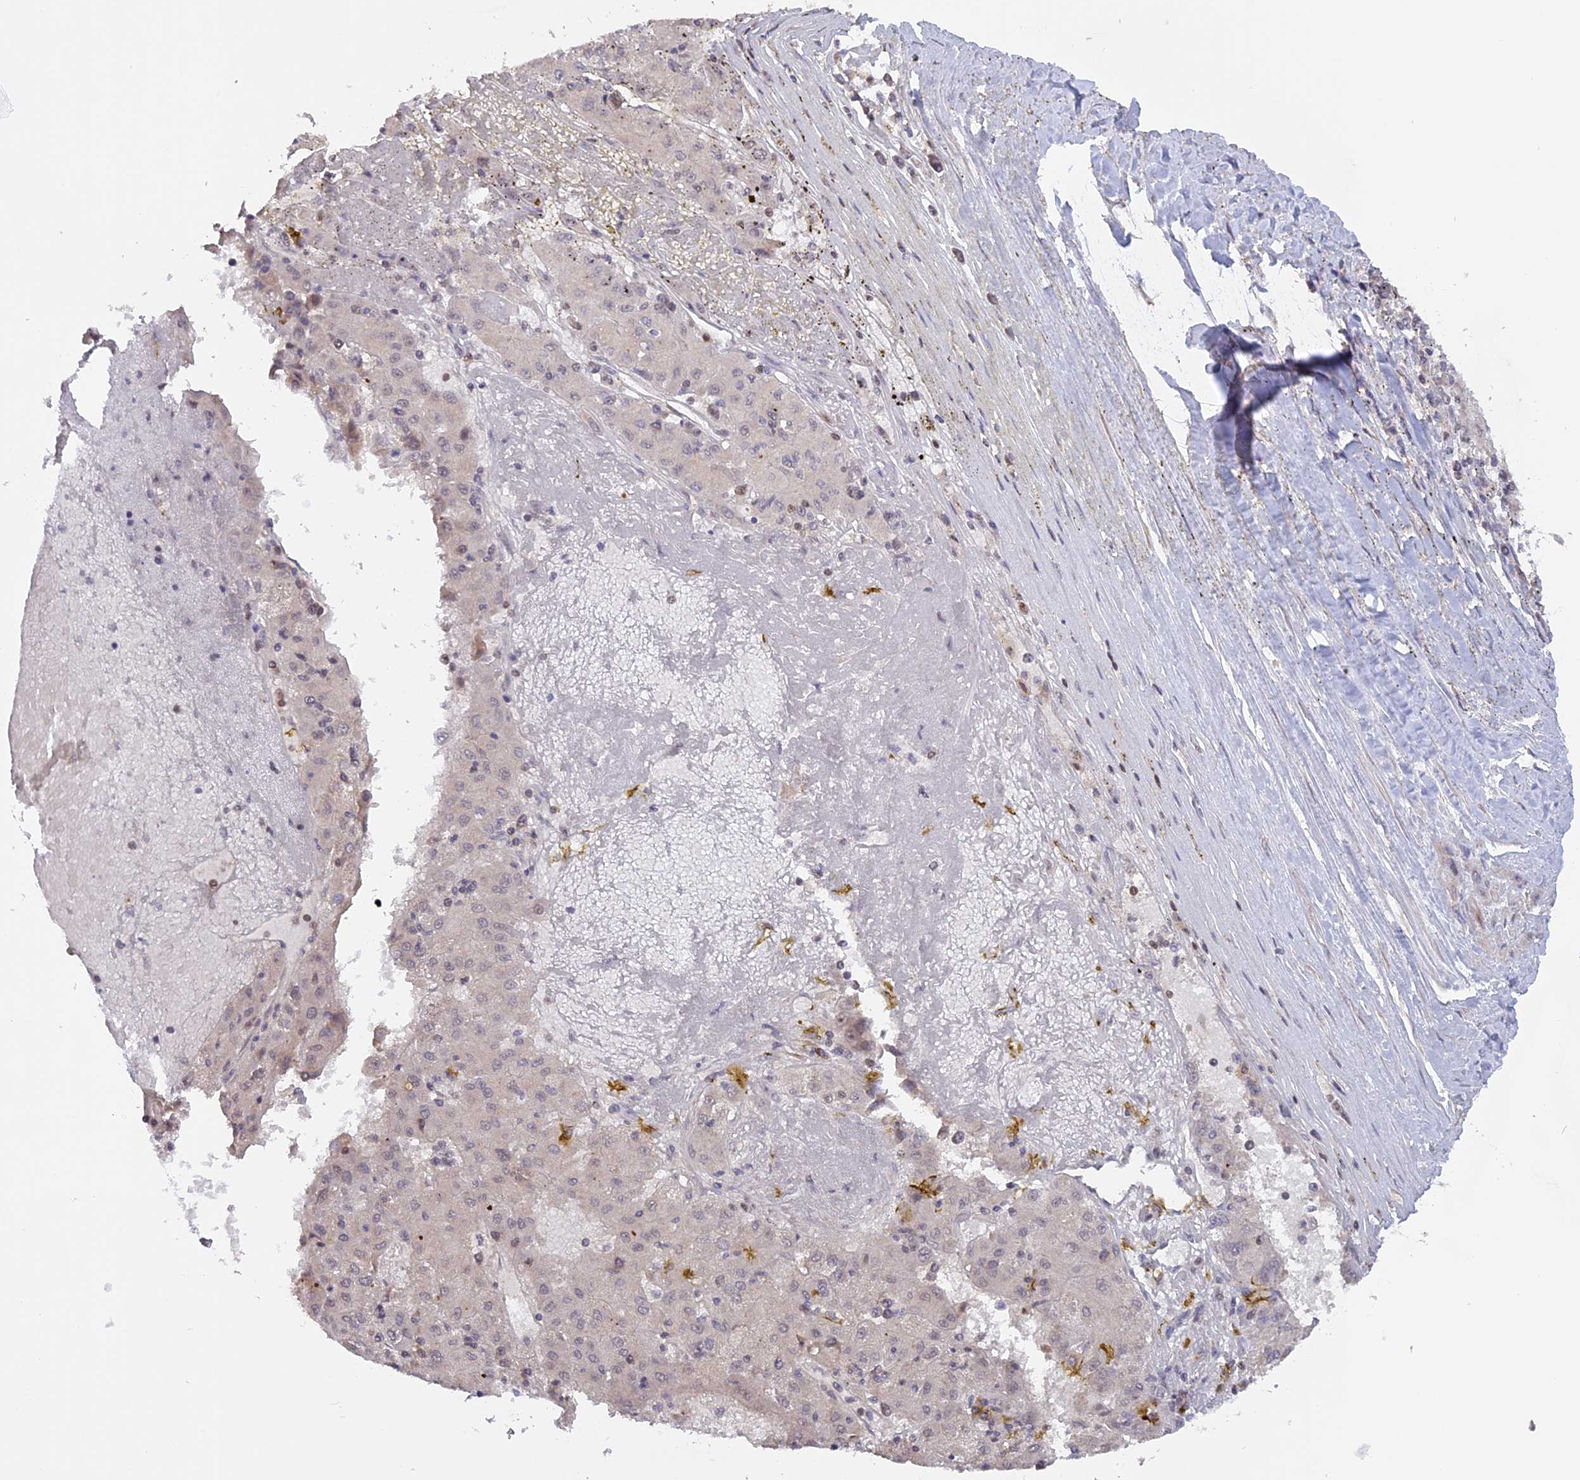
{"staining": {"intensity": "weak", "quantity": "<25%", "location": "nuclear"}, "tissue": "liver cancer", "cell_type": "Tumor cells", "image_type": "cancer", "snomed": [{"axis": "morphology", "description": "Carcinoma, Hepatocellular, NOS"}, {"axis": "topography", "description": "Liver"}], "caption": "Hepatocellular carcinoma (liver) was stained to show a protein in brown. There is no significant expression in tumor cells. (DAB (3,3'-diaminobenzidine) immunohistochemistry (IHC) visualized using brightfield microscopy, high magnification).", "gene": "RFC5", "patient": {"sex": "male", "age": 72}}